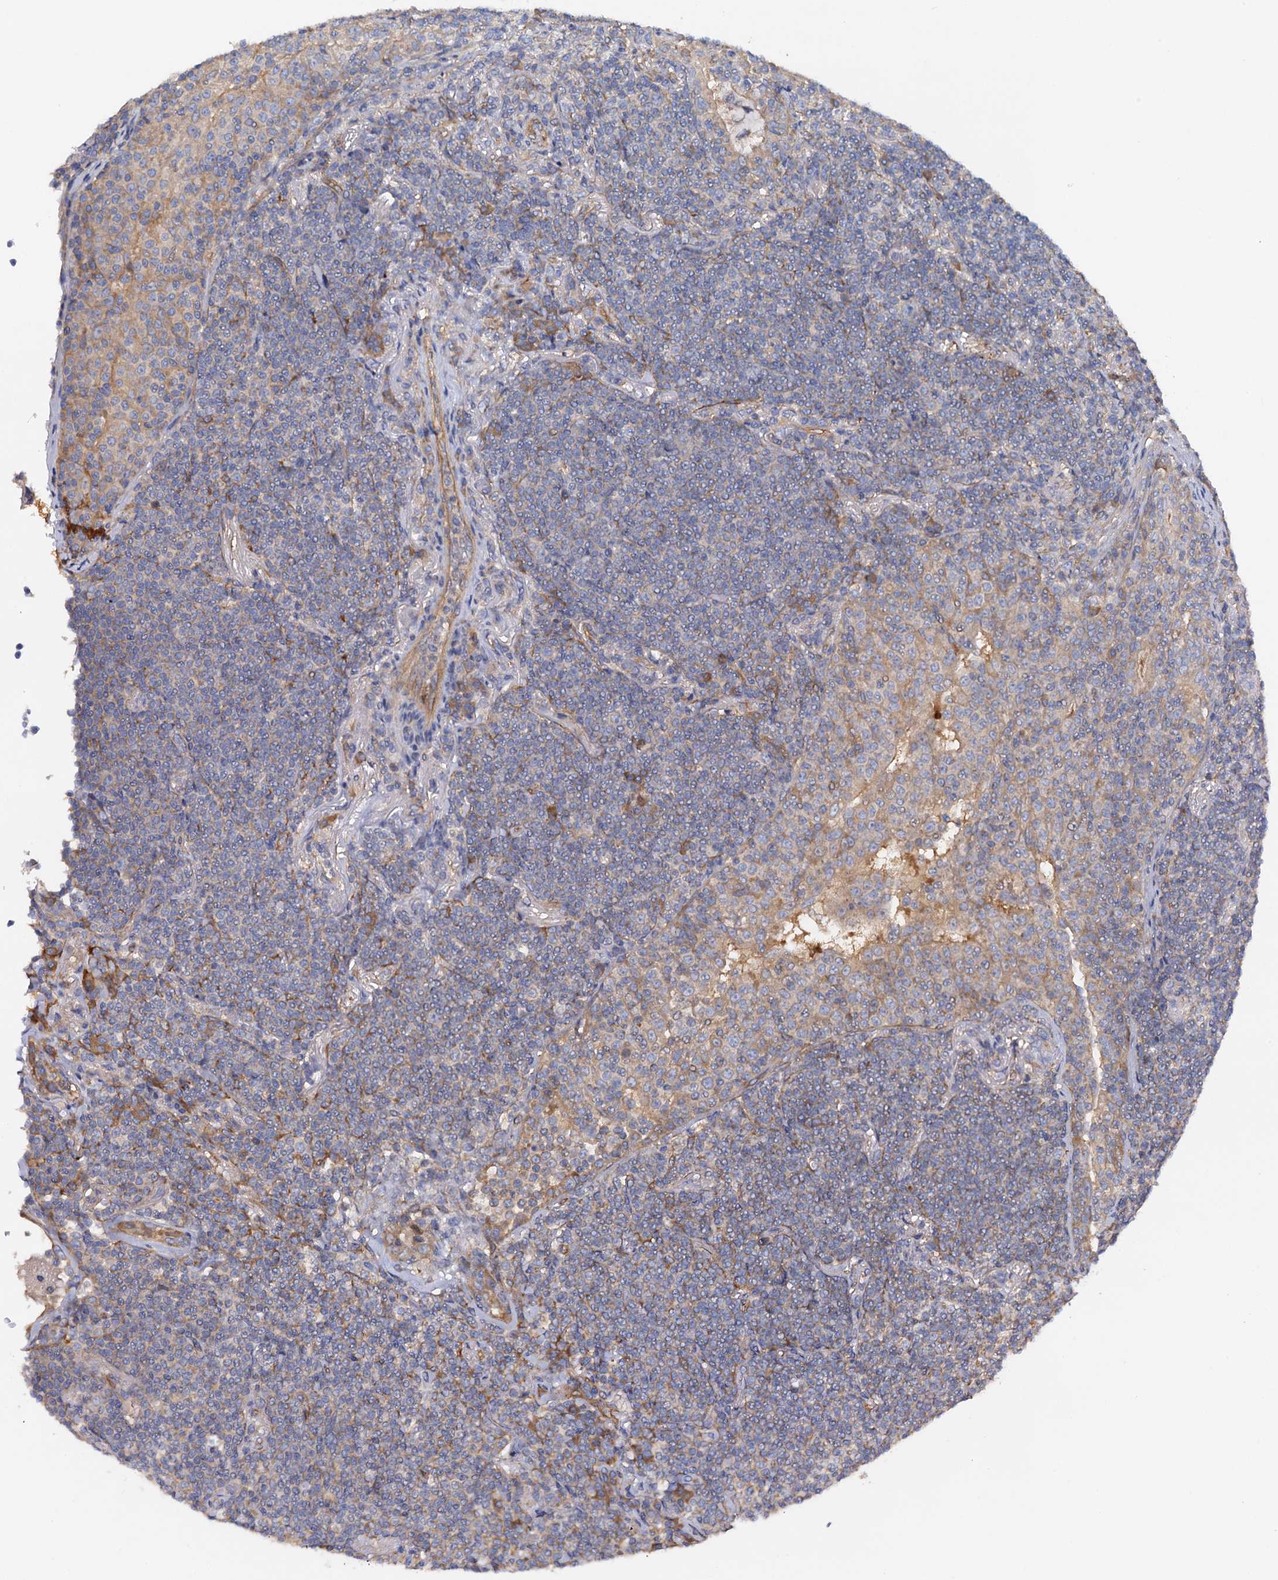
{"staining": {"intensity": "negative", "quantity": "none", "location": "none"}, "tissue": "lymphoma", "cell_type": "Tumor cells", "image_type": "cancer", "snomed": [{"axis": "morphology", "description": "Malignant lymphoma, non-Hodgkin's type, Low grade"}, {"axis": "topography", "description": "Lung"}], "caption": "An immunohistochemistry (IHC) image of malignant lymphoma, non-Hodgkin's type (low-grade) is shown. There is no staining in tumor cells of malignant lymphoma, non-Hodgkin's type (low-grade).", "gene": "MRPL48", "patient": {"sex": "female", "age": 71}}